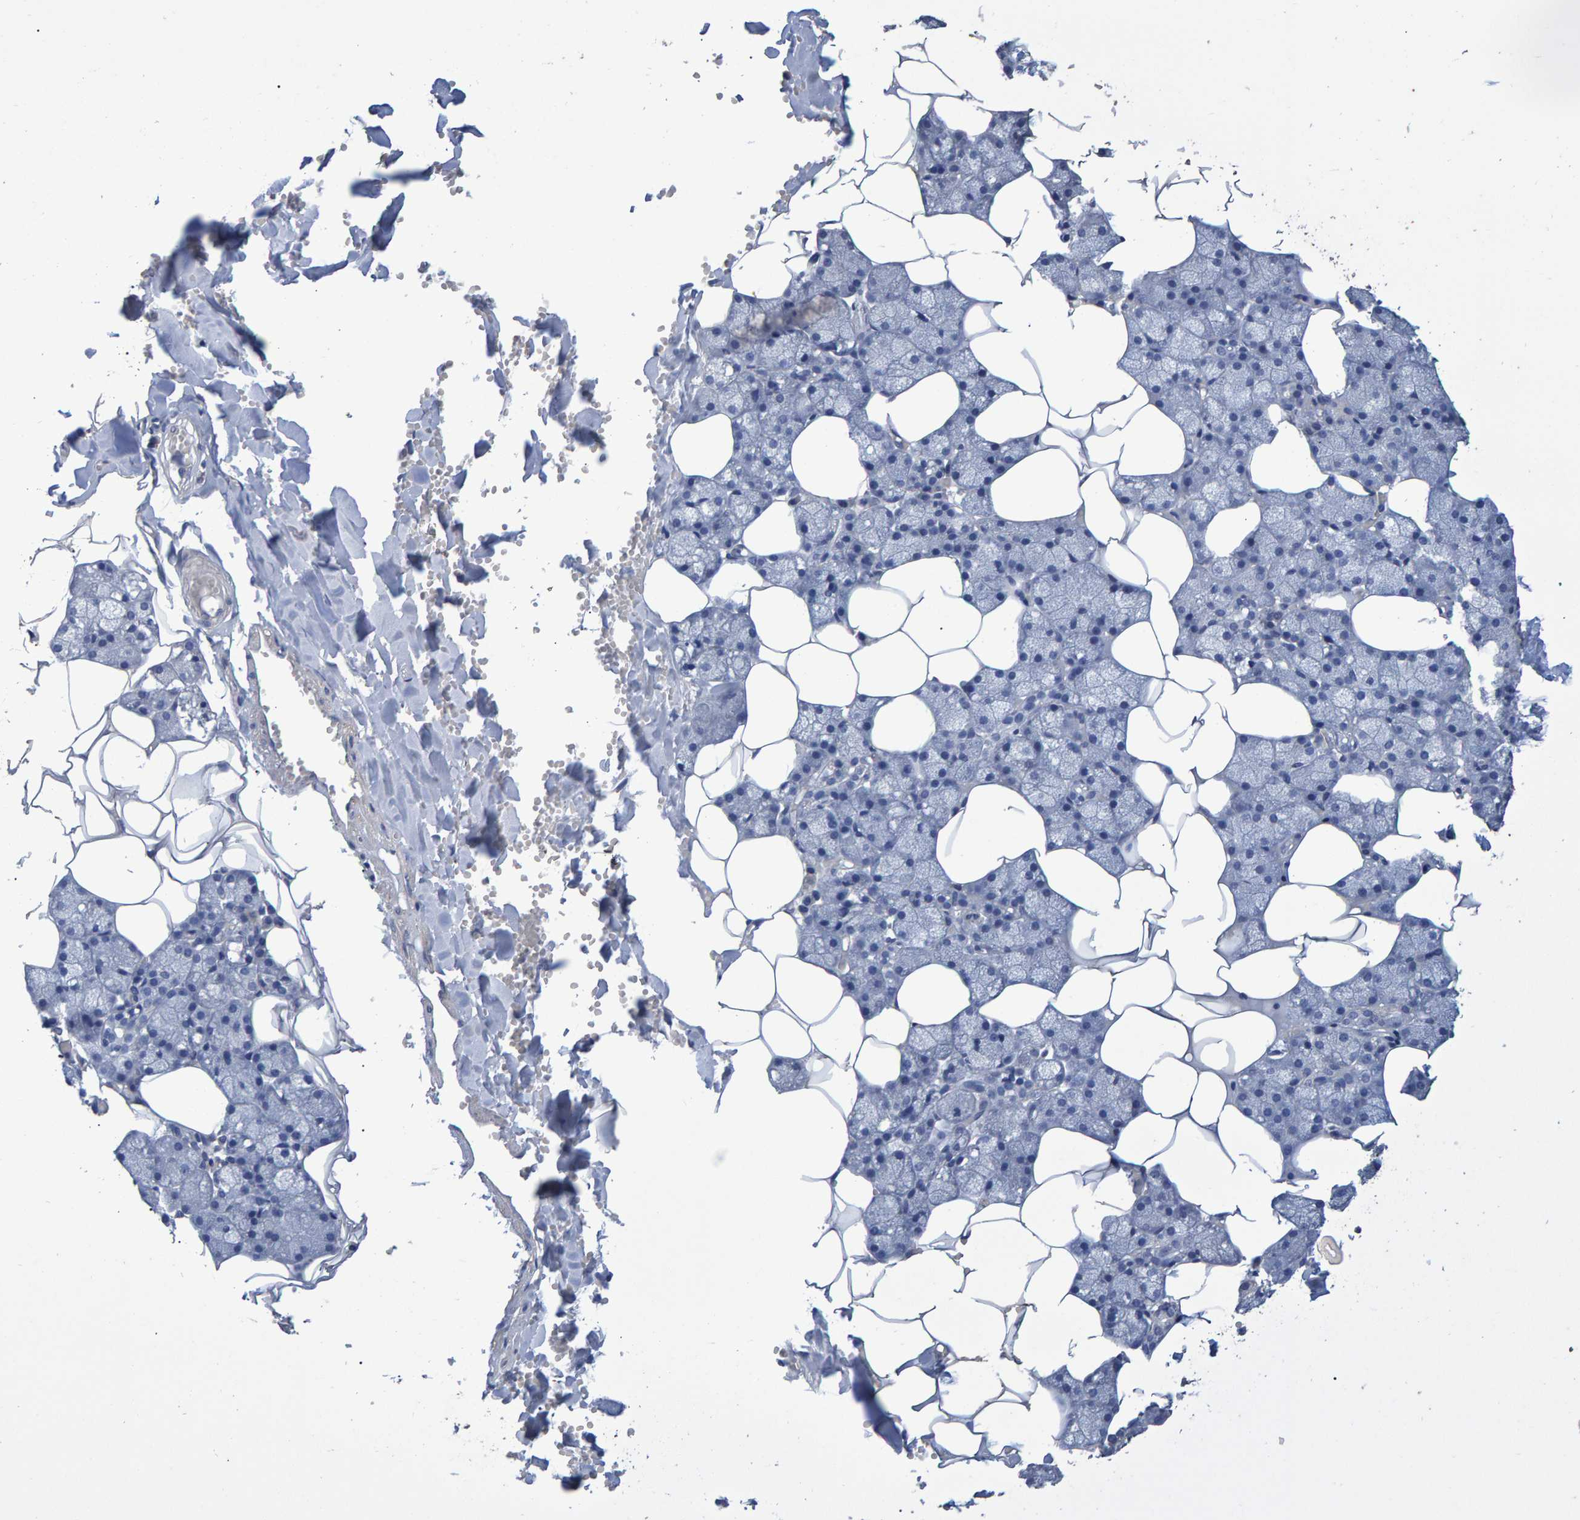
{"staining": {"intensity": "weak", "quantity": "<25%", "location": "cytoplasmic/membranous"}, "tissue": "salivary gland", "cell_type": "Glandular cells", "image_type": "normal", "snomed": [{"axis": "morphology", "description": "Normal tissue, NOS"}, {"axis": "topography", "description": "Salivary gland"}], "caption": "High magnification brightfield microscopy of benign salivary gland stained with DAB (brown) and counterstained with hematoxylin (blue): glandular cells show no significant expression. (Brightfield microscopy of DAB (3,3'-diaminobenzidine) IHC at high magnification).", "gene": "HEMGN", "patient": {"sex": "male", "age": 62}}